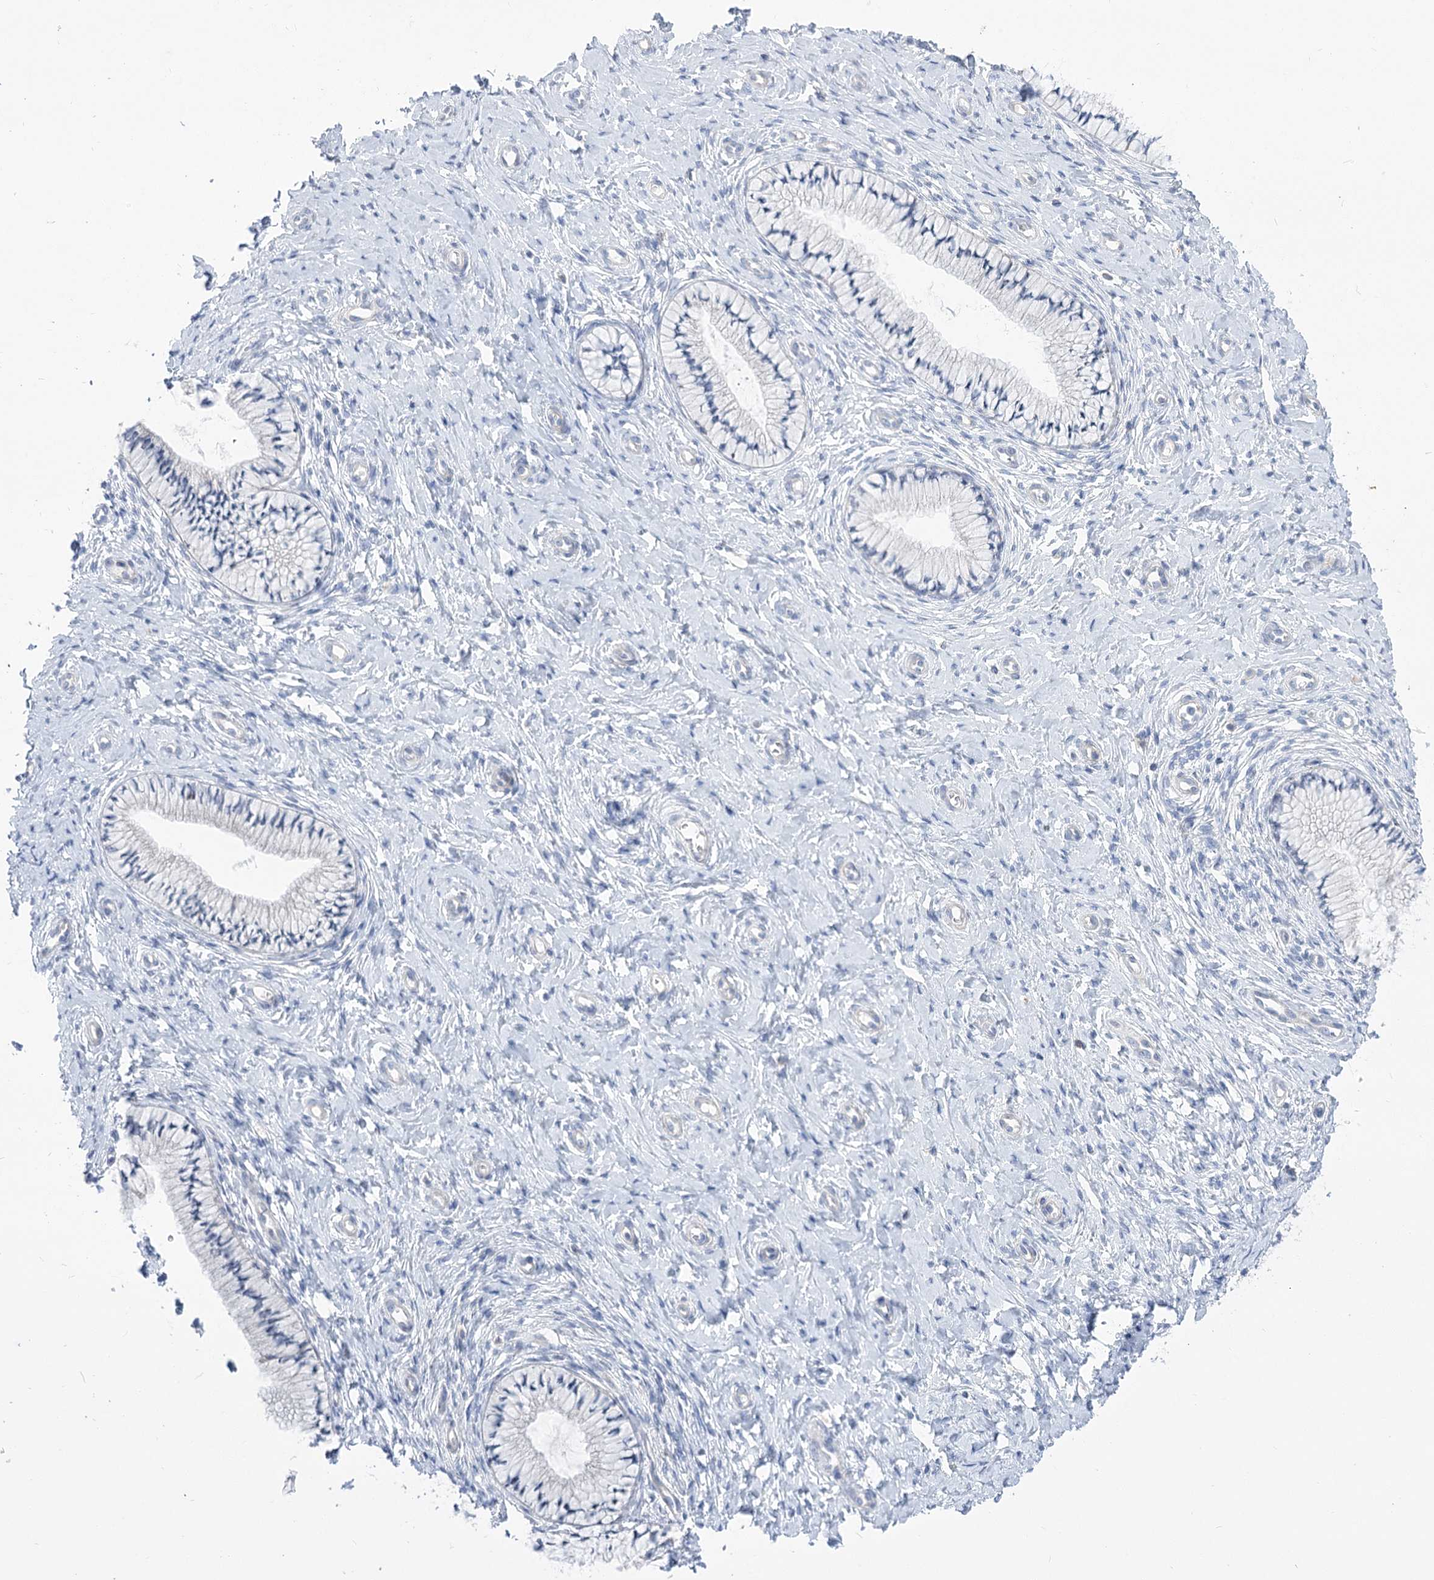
{"staining": {"intensity": "negative", "quantity": "none", "location": "none"}, "tissue": "cervix", "cell_type": "Glandular cells", "image_type": "normal", "snomed": [{"axis": "morphology", "description": "Normal tissue, NOS"}, {"axis": "topography", "description": "Cervix"}], "caption": "Cervix stained for a protein using immunohistochemistry (IHC) demonstrates no staining glandular cells.", "gene": "HELT", "patient": {"sex": "female", "age": 36}}